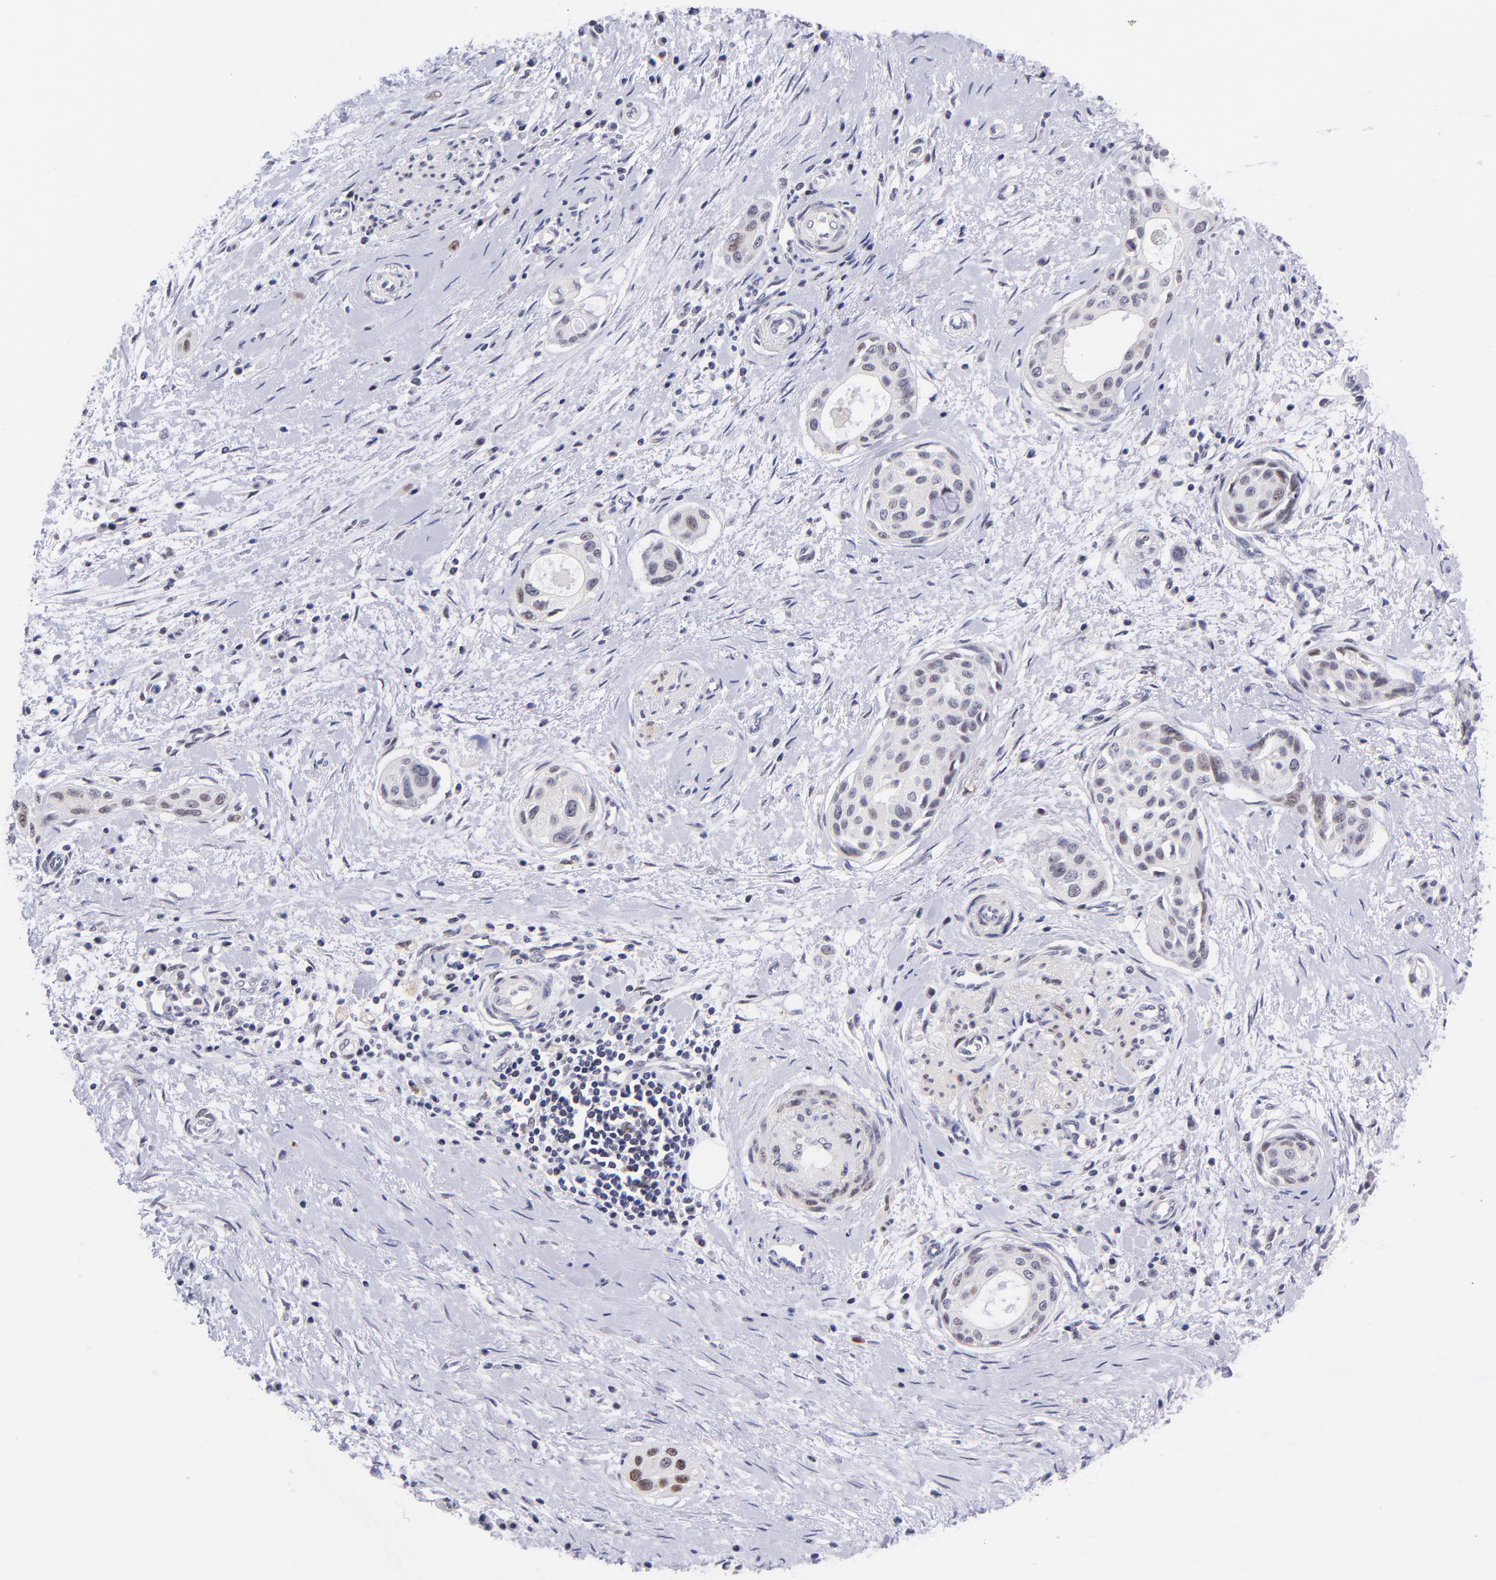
{"staining": {"intensity": "moderate", "quantity": "25%-75%", "location": "nuclear"}, "tissue": "pancreatic cancer", "cell_type": "Tumor cells", "image_type": "cancer", "snomed": [{"axis": "morphology", "description": "Adenocarcinoma, NOS"}, {"axis": "topography", "description": "Pancreas"}], "caption": "Approximately 25%-75% of tumor cells in human pancreatic cancer (adenocarcinoma) demonstrate moderate nuclear protein positivity as visualized by brown immunohistochemical staining.", "gene": "SOX6", "patient": {"sex": "female", "age": 60}}